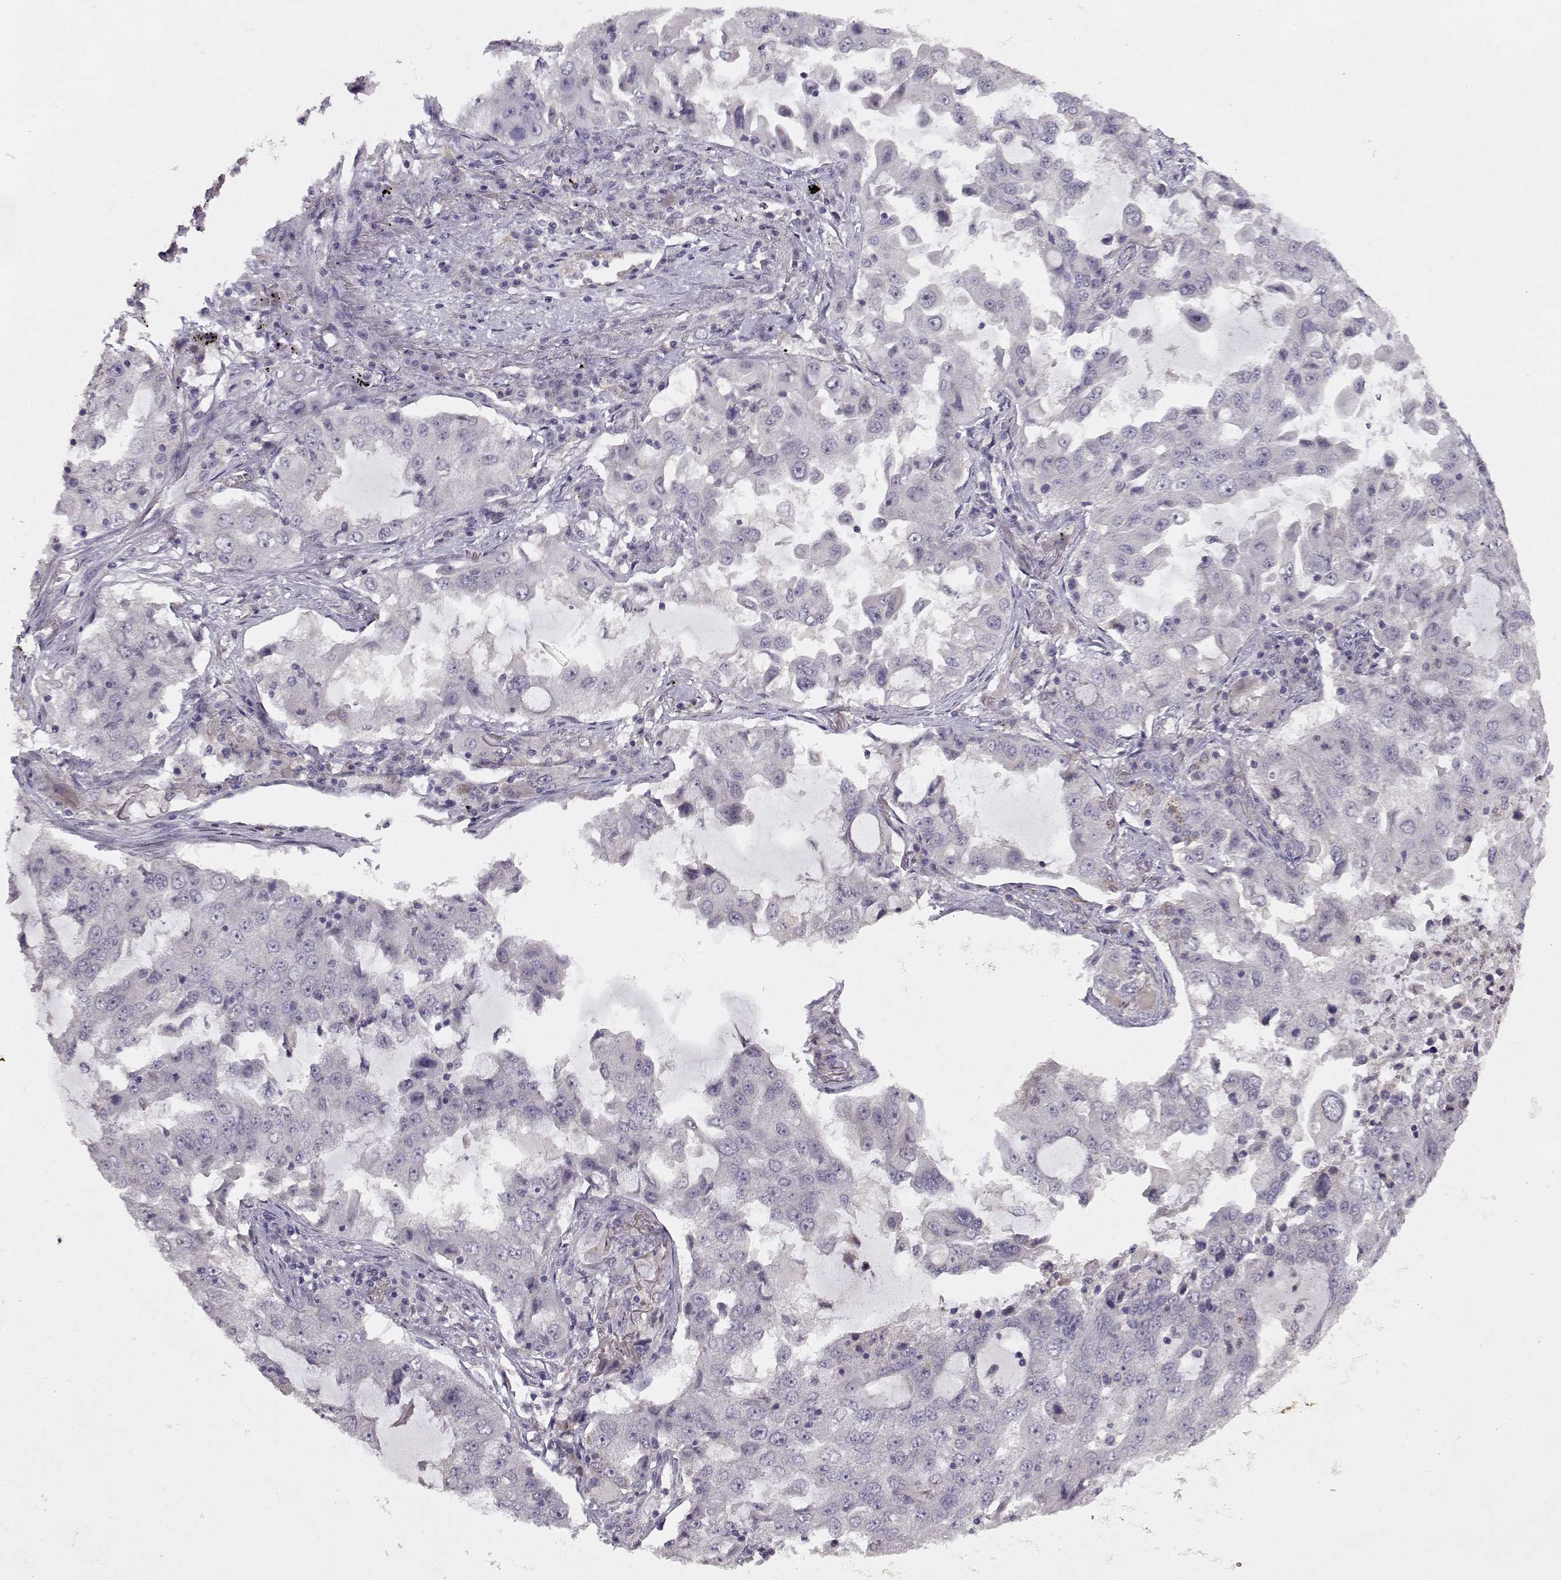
{"staining": {"intensity": "negative", "quantity": "none", "location": "none"}, "tissue": "lung cancer", "cell_type": "Tumor cells", "image_type": "cancer", "snomed": [{"axis": "morphology", "description": "Adenocarcinoma, NOS"}, {"axis": "topography", "description": "Lung"}], "caption": "This is an immunohistochemistry (IHC) photomicrograph of lung adenocarcinoma. There is no positivity in tumor cells.", "gene": "BMX", "patient": {"sex": "female", "age": 61}}